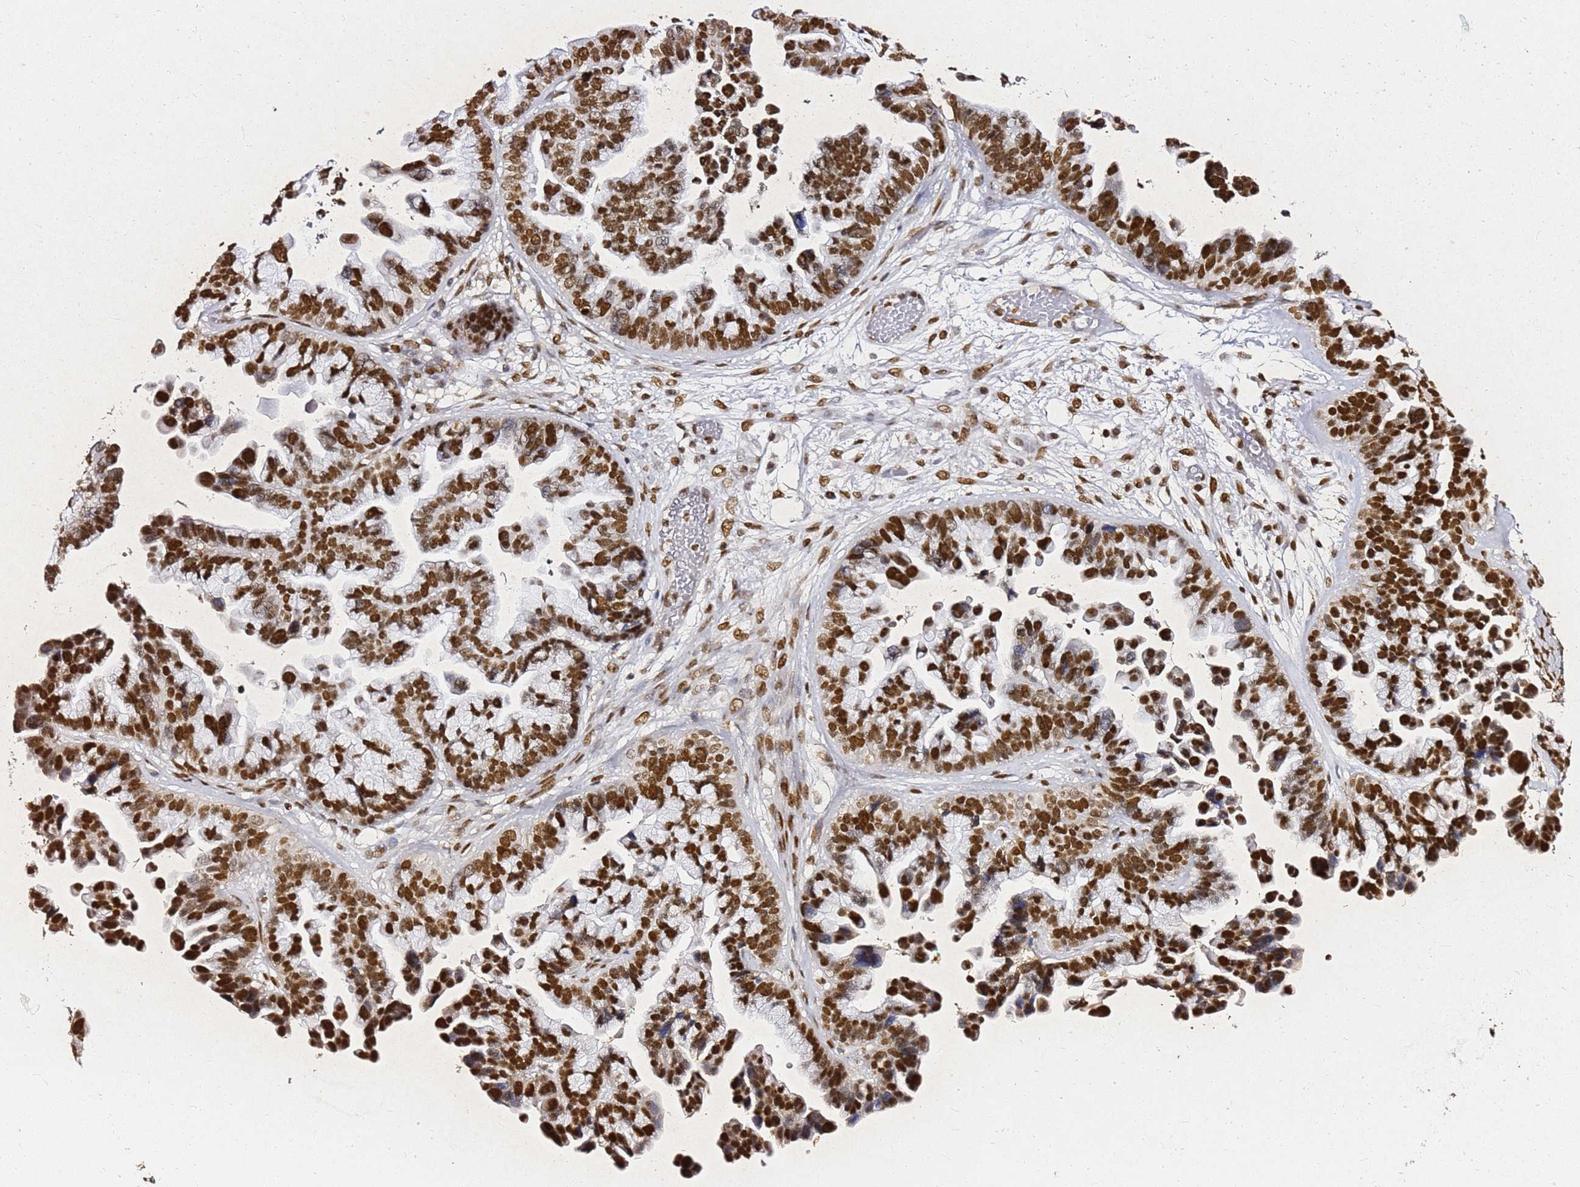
{"staining": {"intensity": "strong", "quantity": ">75%", "location": "nuclear"}, "tissue": "ovarian cancer", "cell_type": "Tumor cells", "image_type": "cancer", "snomed": [{"axis": "morphology", "description": "Cystadenocarcinoma, serous, NOS"}, {"axis": "topography", "description": "Ovary"}], "caption": "This histopathology image displays immunohistochemistry (IHC) staining of serous cystadenocarcinoma (ovarian), with high strong nuclear expression in about >75% of tumor cells.", "gene": "APEX1", "patient": {"sex": "female", "age": 56}}